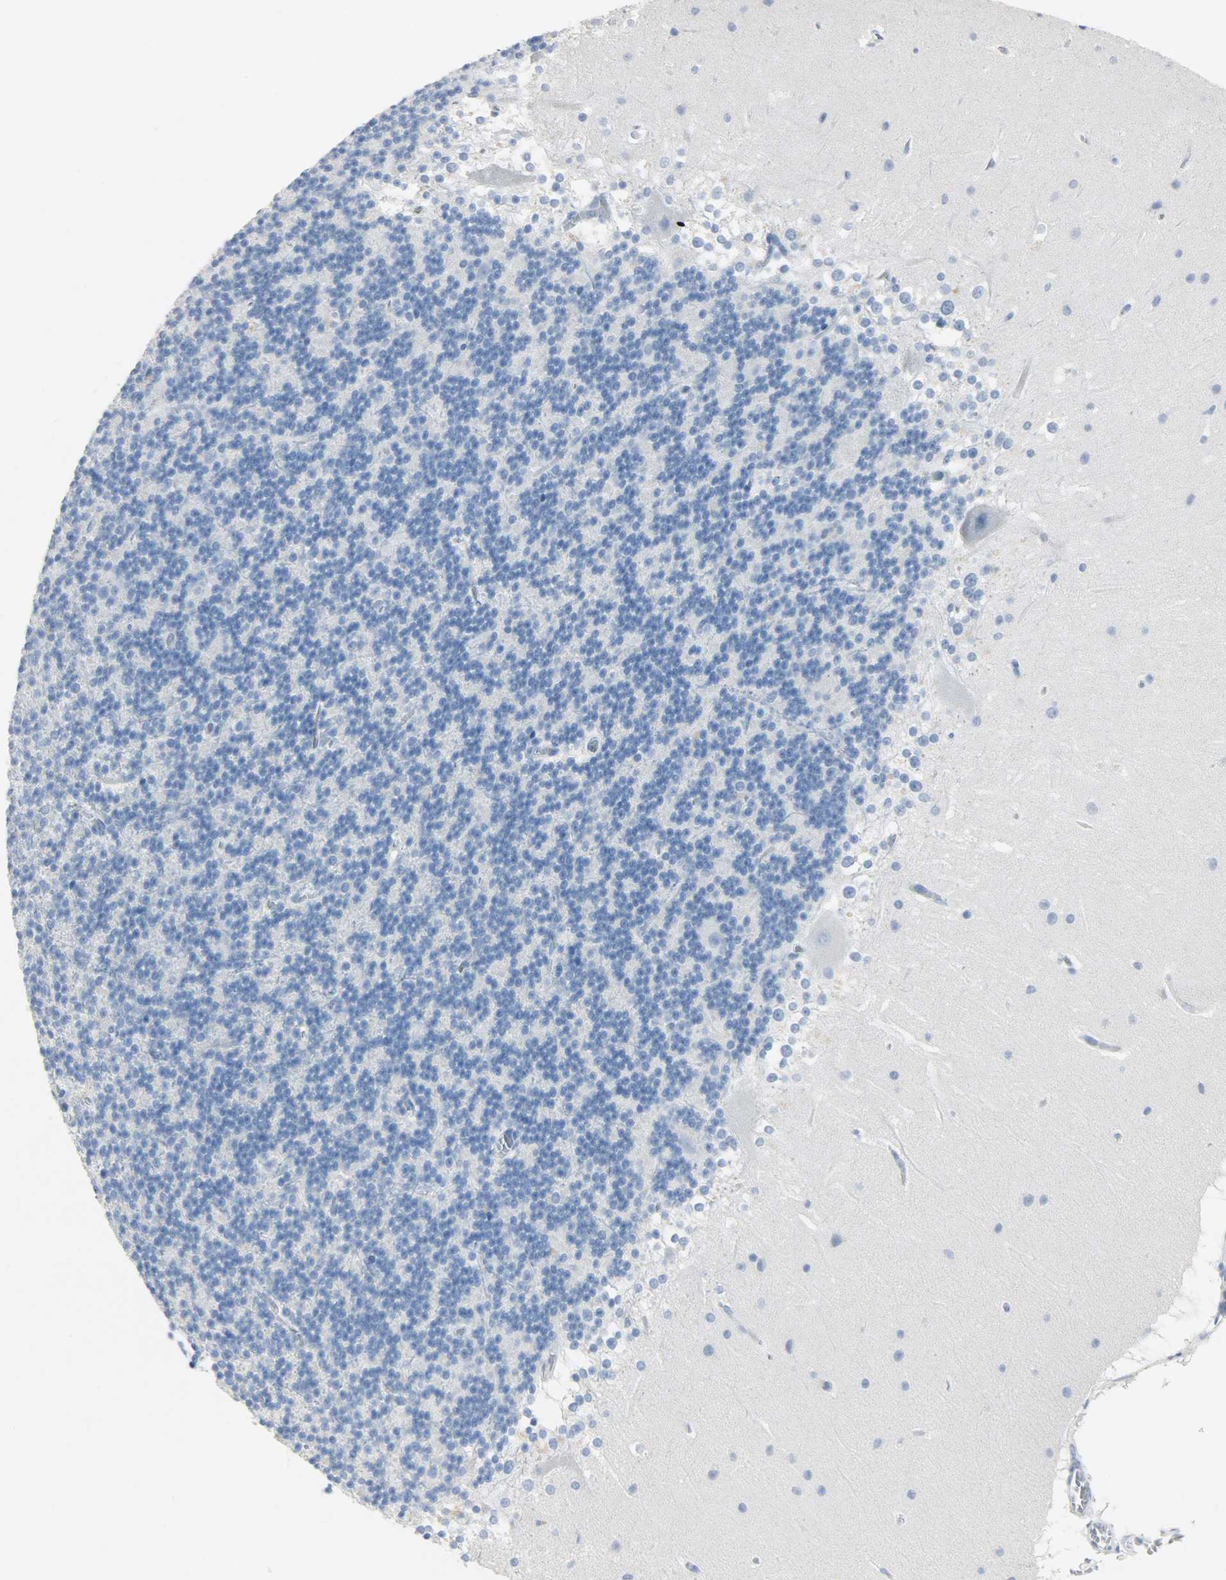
{"staining": {"intensity": "negative", "quantity": "none", "location": "none"}, "tissue": "cerebellum", "cell_type": "Cells in granular layer", "image_type": "normal", "snomed": [{"axis": "morphology", "description": "Normal tissue, NOS"}, {"axis": "topography", "description": "Cerebellum"}], "caption": "The histopathology image displays no staining of cells in granular layer in unremarkable cerebellum. The staining was performed using DAB to visualize the protein expression in brown, while the nuclei were stained in blue with hematoxylin (Magnification: 20x).", "gene": "HELLS", "patient": {"sex": "female", "age": 19}}